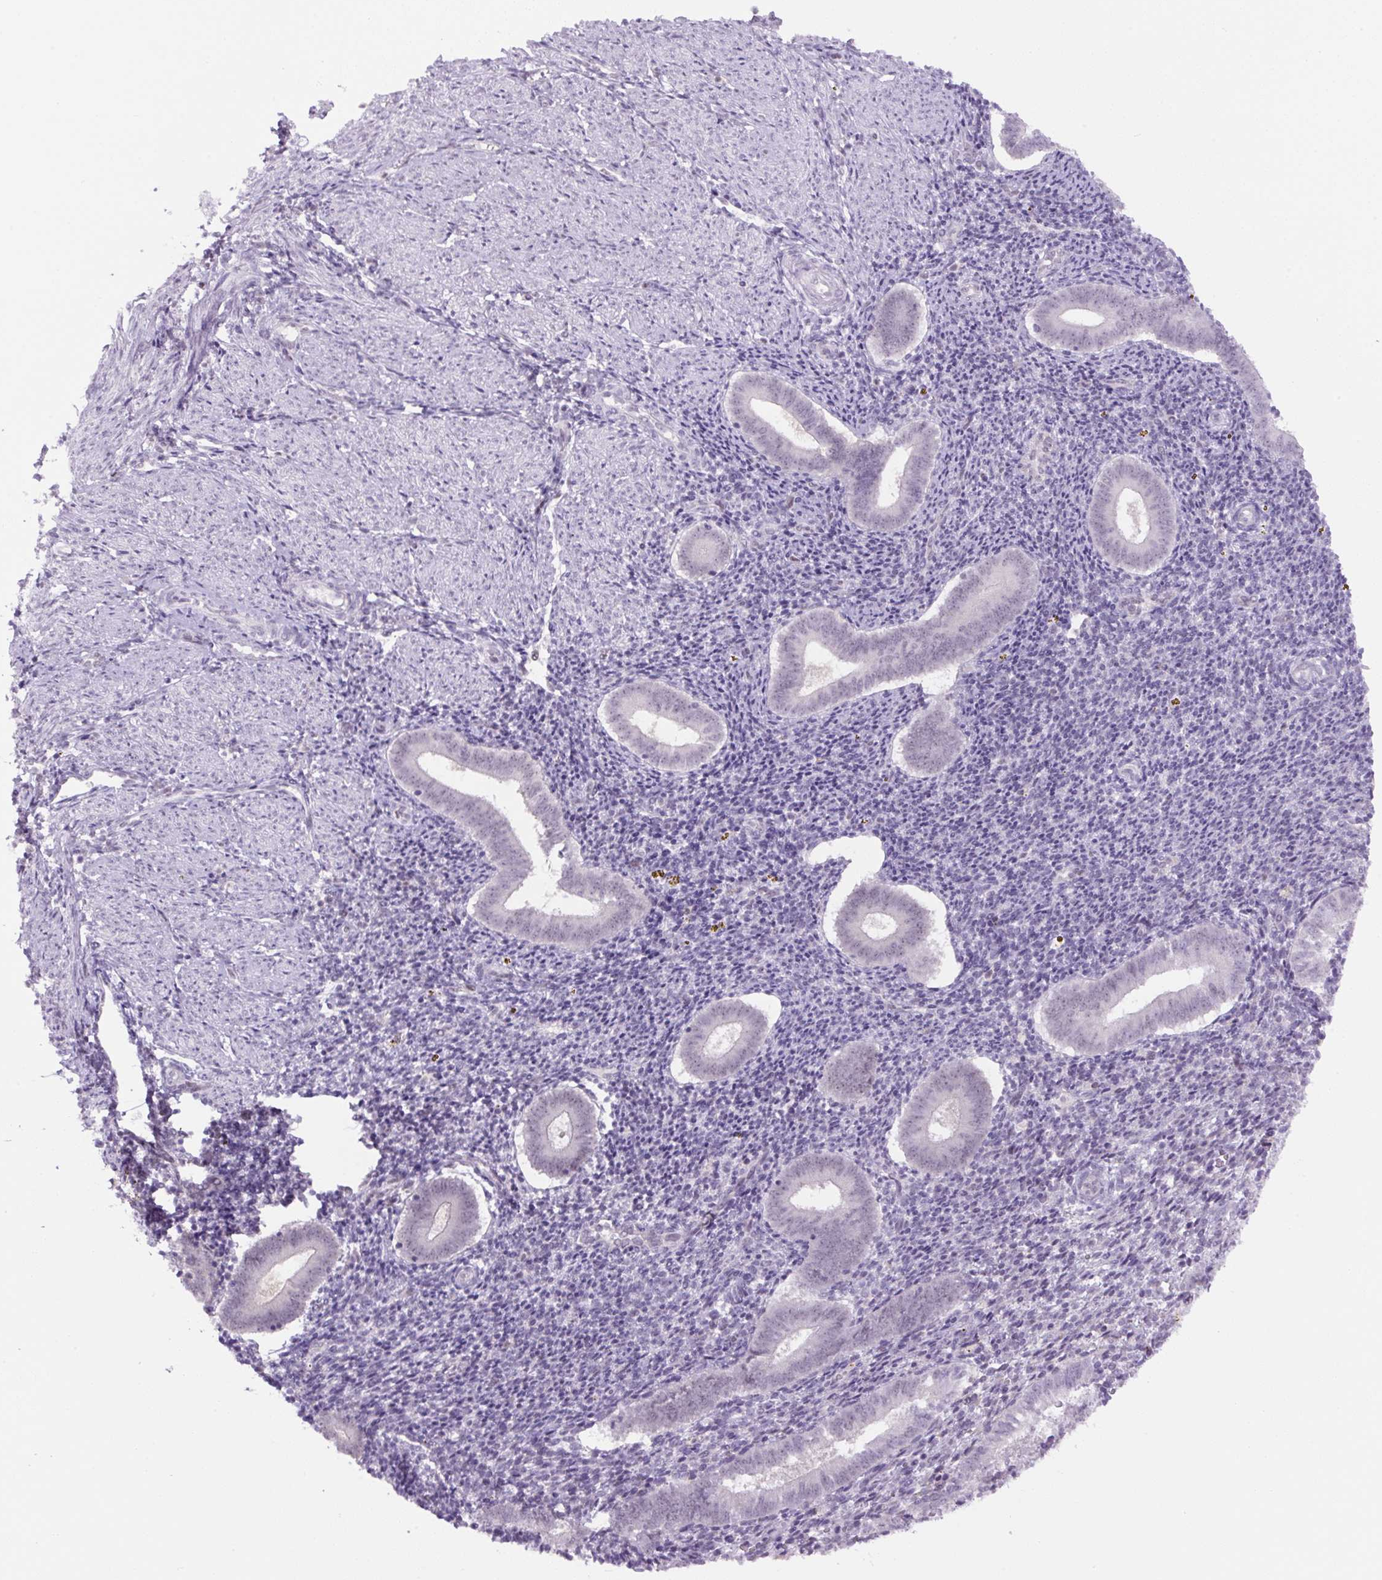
{"staining": {"intensity": "negative", "quantity": "none", "location": "none"}, "tissue": "endometrium", "cell_type": "Cells in endometrial stroma", "image_type": "normal", "snomed": [{"axis": "morphology", "description": "Normal tissue, NOS"}, {"axis": "topography", "description": "Endometrium"}], "caption": "Endometrium was stained to show a protein in brown. There is no significant staining in cells in endometrial stroma.", "gene": "RYBP", "patient": {"sex": "female", "age": 25}}